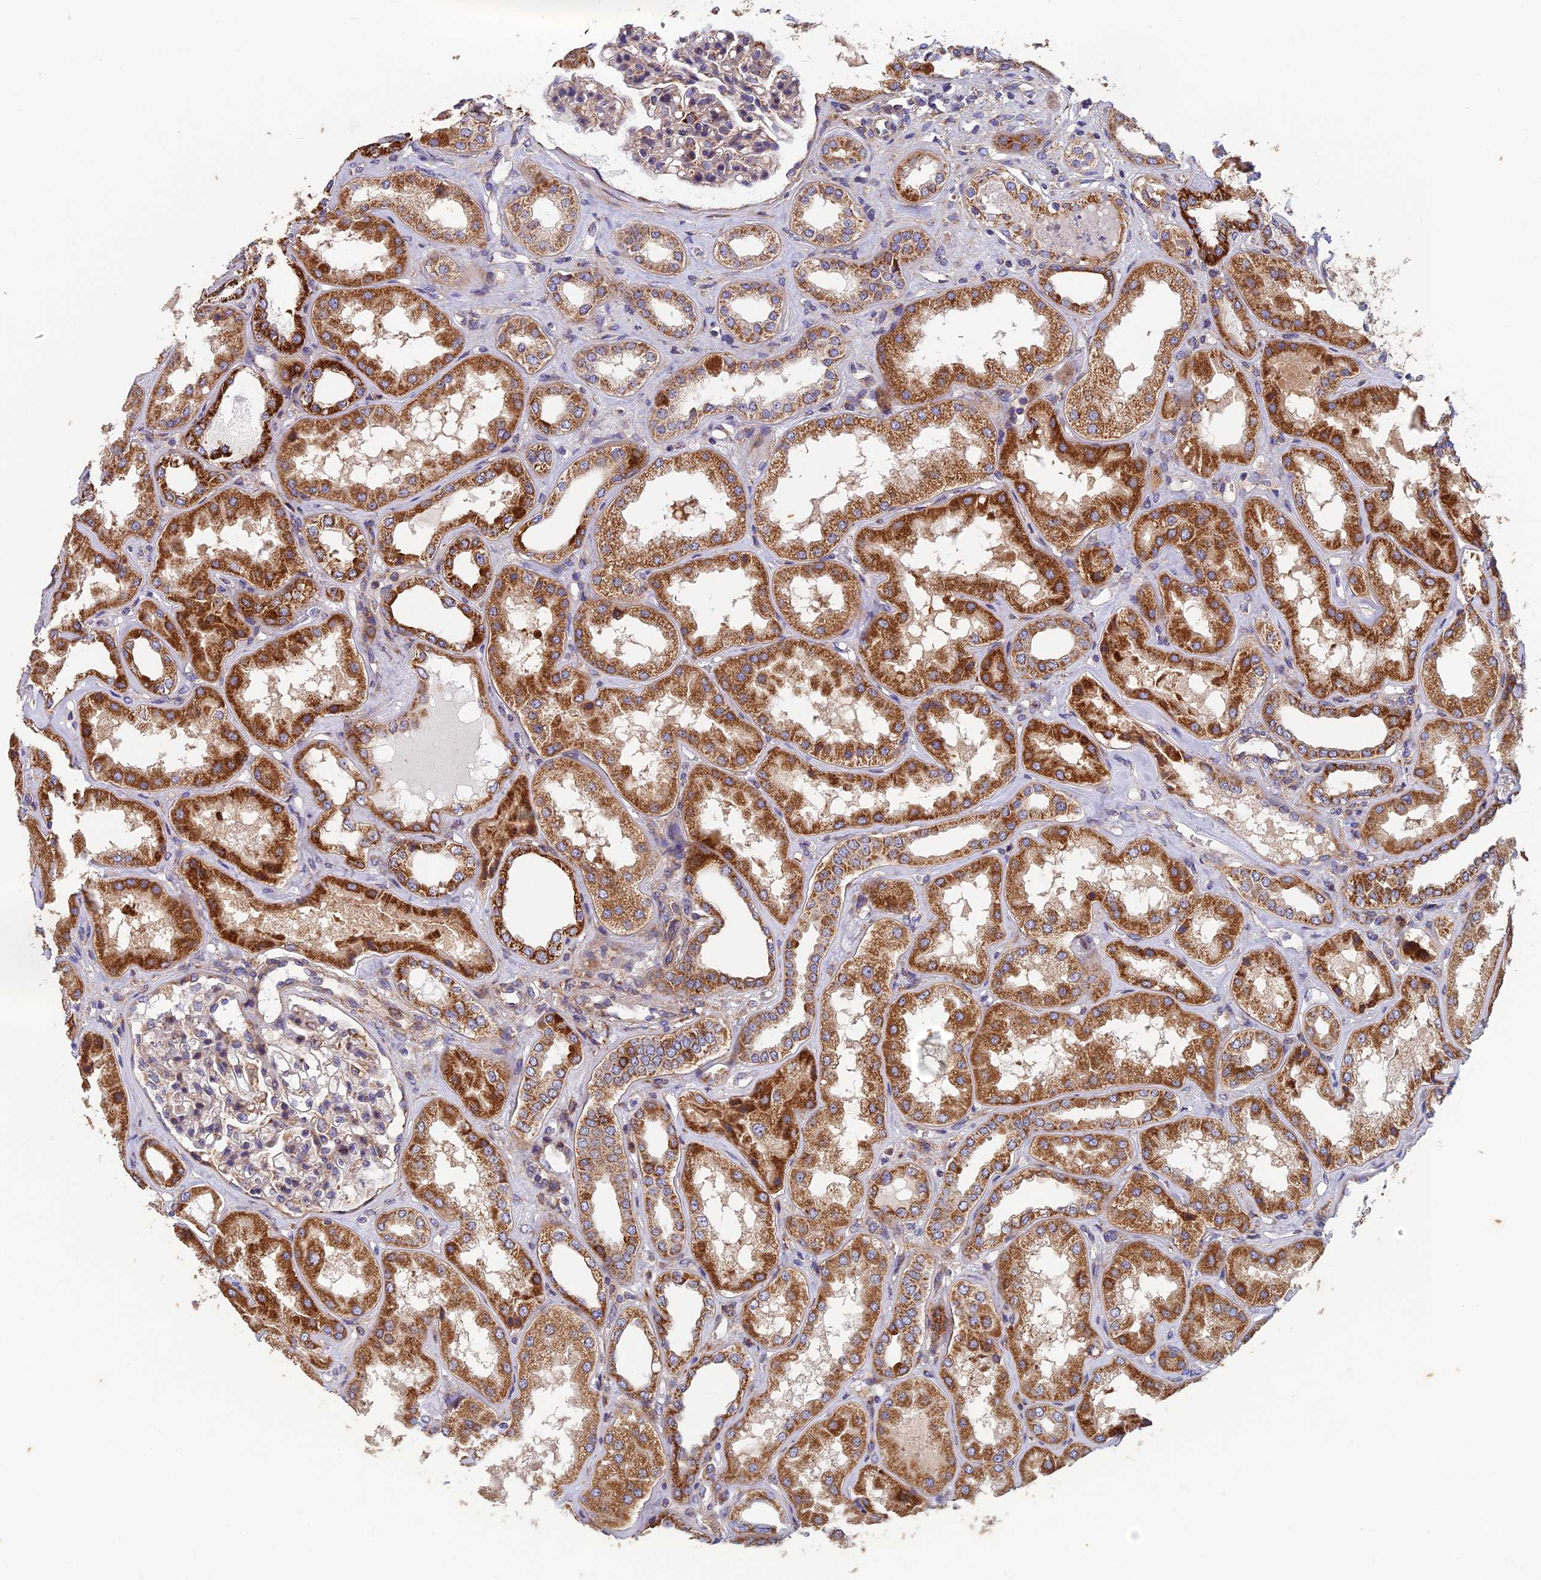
{"staining": {"intensity": "moderate", "quantity": "25%-75%", "location": "cytoplasmic/membranous"}, "tissue": "kidney", "cell_type": "Cells in glomeruli", "image_type": "normal", "snomed": [{"axis": "morphology", "description": "Normal tissue, NOS"}, {"axis": "topography", "description": "Kidney"}], "caption": "Cells in glomeruli display medium levels of moderate cytoplasmic/membranous positivity in approximately 25%-75% of cells in normal human kidney. (DAB = brown stain, brightfield microscopy at high magnification).", "gene": "AP4S1", "patient": {"sex": "female", "age": 56}}